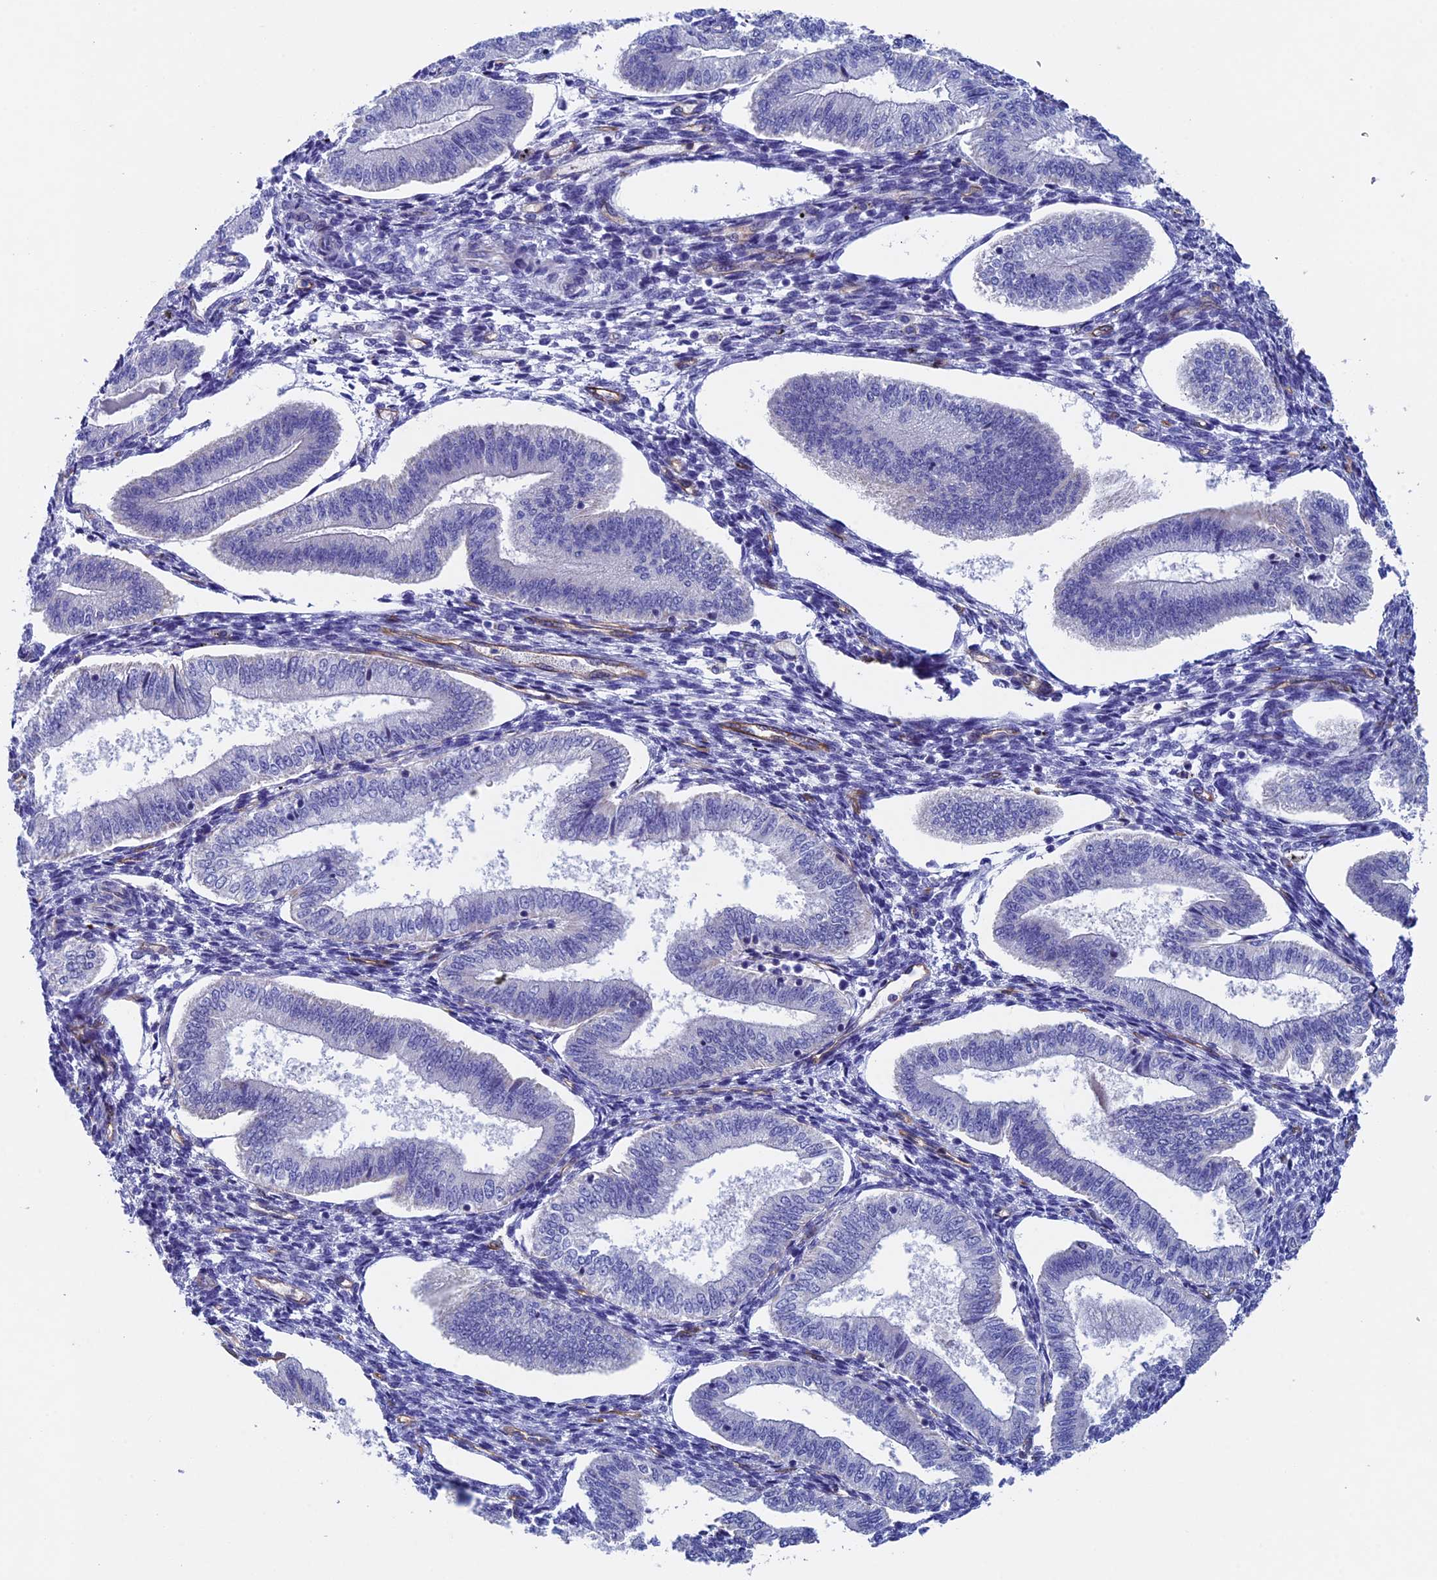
{"staining": {"intensity": "negative", "quantity": "none", "location": "none"}, "tissue": "endometrium", "cell_type": "Cells in endometrial stroma", "image_type": "normal", "snomed": [{"axis": "morphology", "description": "Normal tissue, NOS"}, {"axis": "topography", "description": "Endometrium"}], "caption": "Immunohistochemical staining of normal endometrium shows no significant staining in cells in endometrial stroma.", "gene": "INSYN1", "patient": {"sex": "female", "age": 34}}